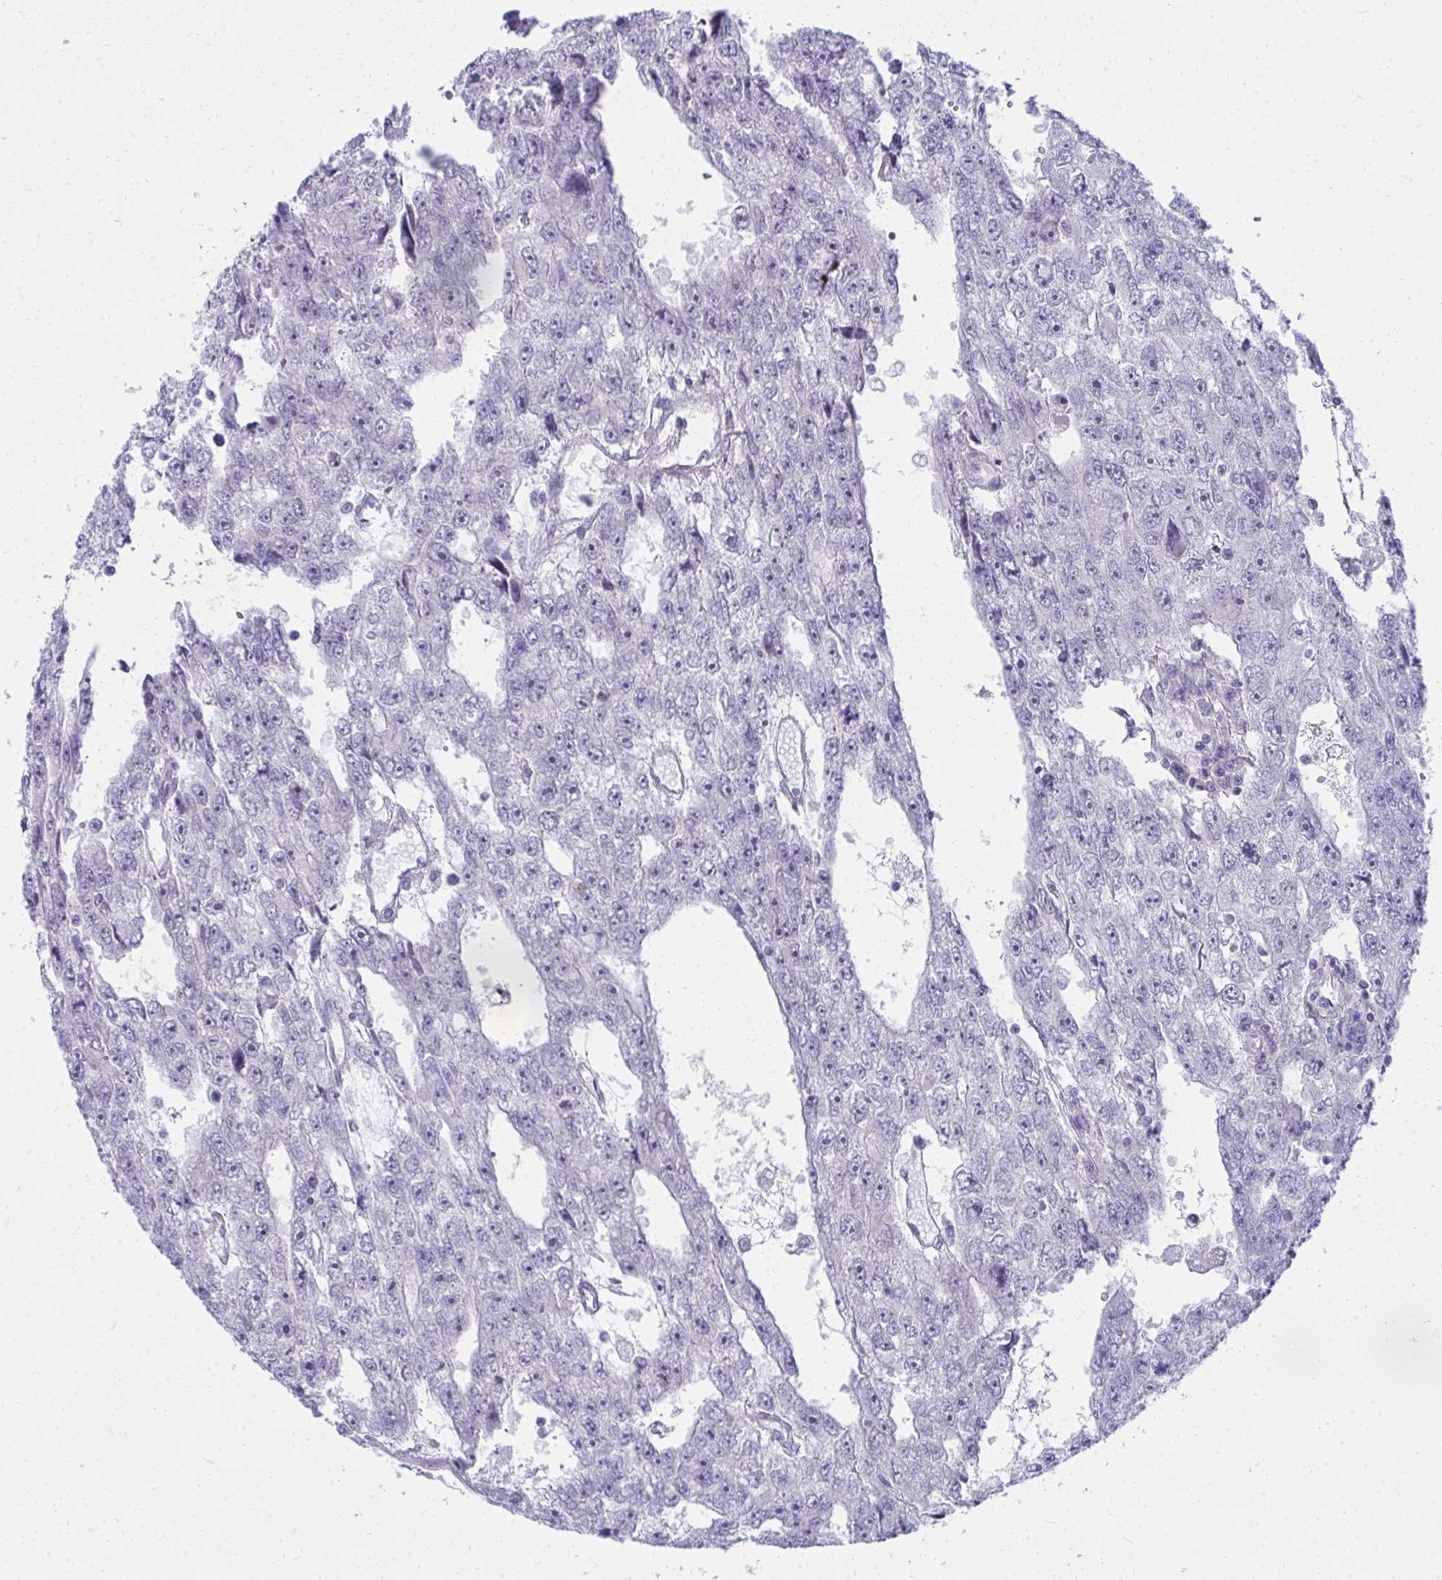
{"staining": {"intensity": "negative", "quantity": "none", "location": "none"}, "tissue": "testis cancer", "cell_type": "Tumor cells", "image_type": "cancer", "snomed": [{"axis": "morphology", "description": "Carcinoma, Embryonal, NOS"}, {"axis": "topography", "description": "Testis"}], "caption": "Photomicrograph shows no significant protein staining in tumor cells of testis embryonal carcinoma.", "gene": "PUS7L", "patient": {"sex": "male", "age": 20}}